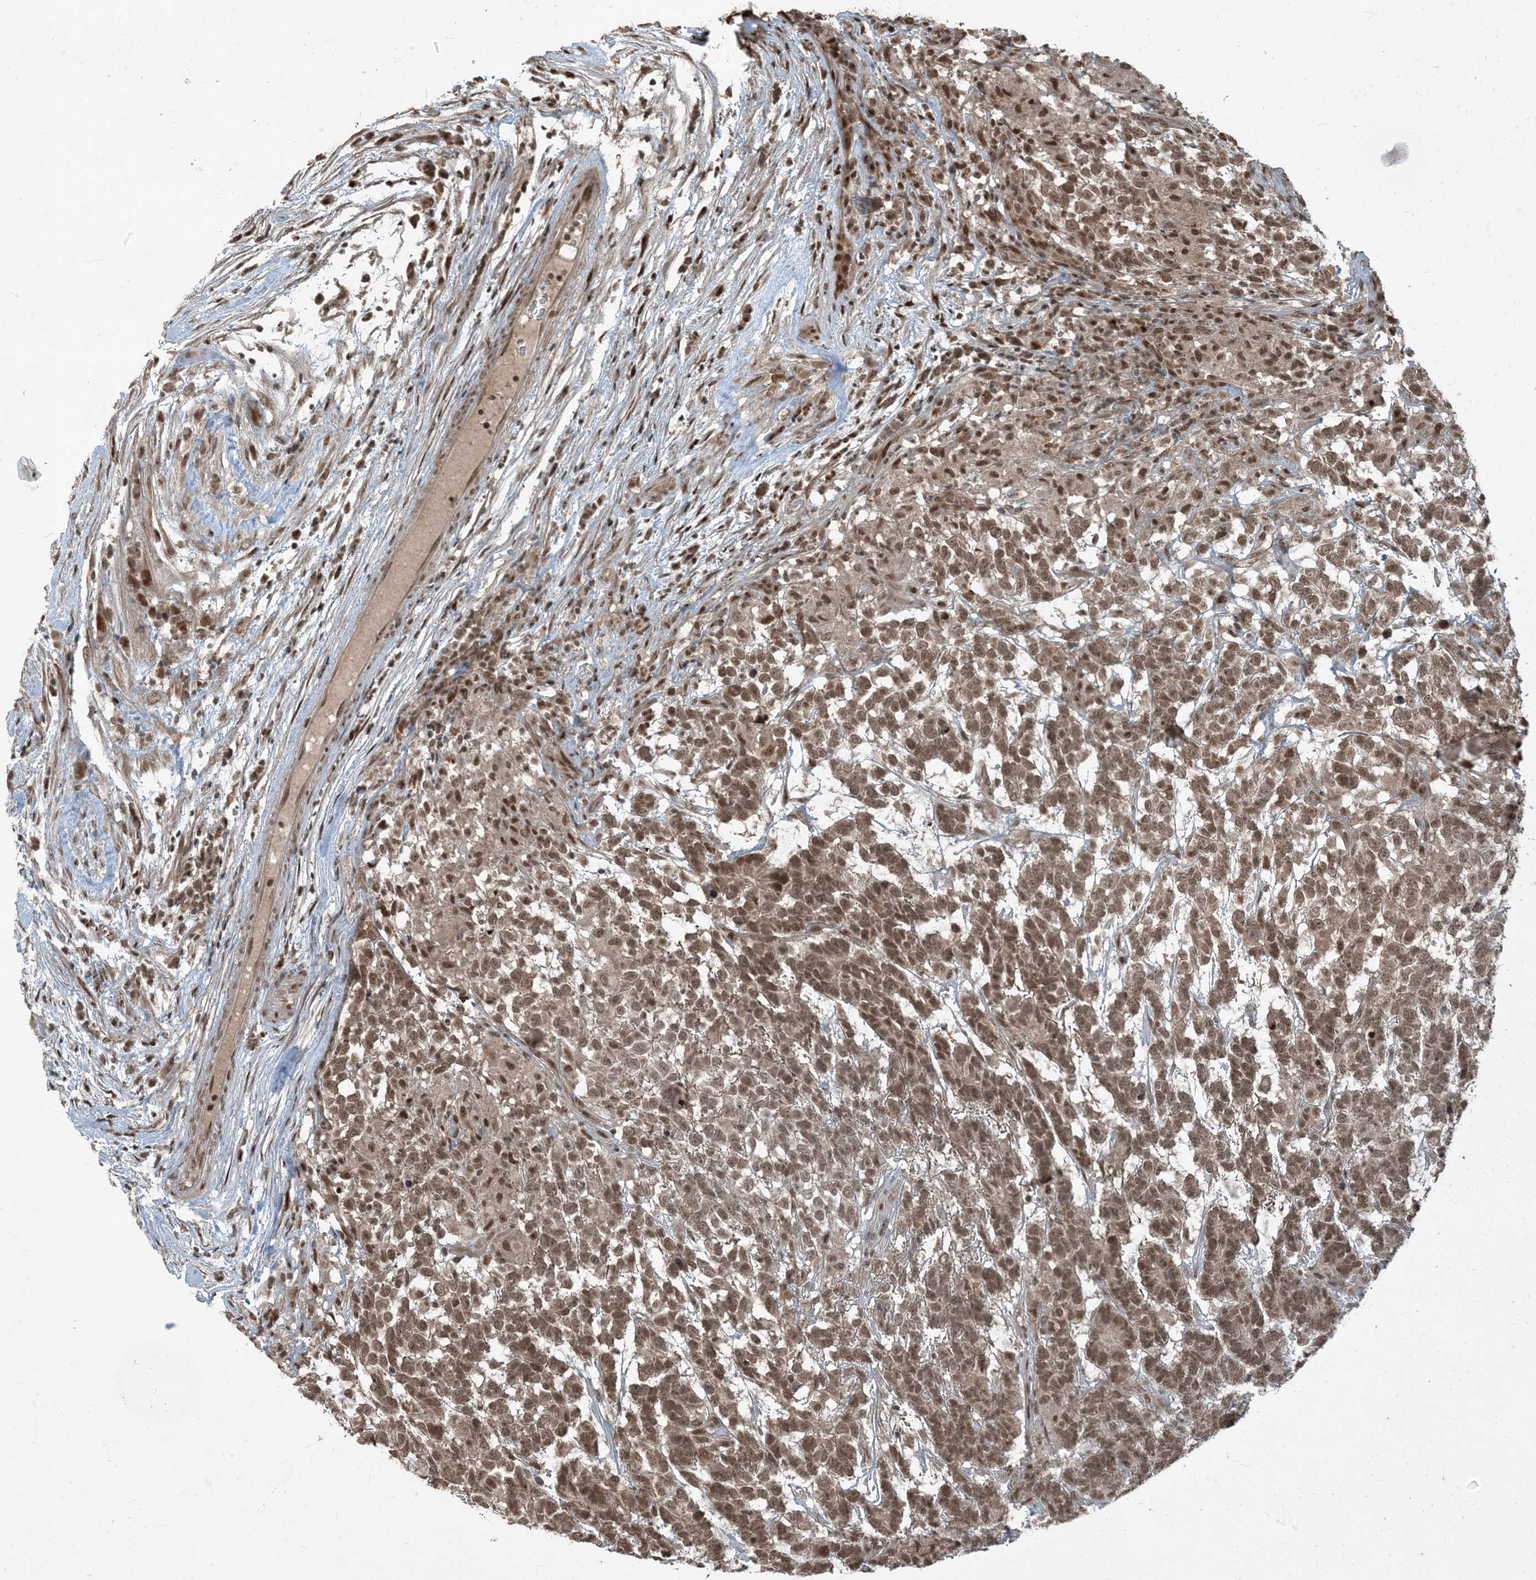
{"staining": {"intensity": "moderate", "quantity": ">75%", "location": "nuclear"}, "tissue": "testis cancer", "cell_type": "Tumor cells", "image_type": "cancer", "snomed": [{"axis": "morphology", "description": "Carcinoma, Embryonal, NOS"}, {"axis": "topography", "description": "Testis"}], "caption": "Testis cancer (embryonal carcinoma) was stained to show a protein in brown. There is medium levels of moderate nuclear expression in about >75% of tumor cells. The protein is shown in brown color, while the nuclei are stained blue.", "gene": "TRAPPC12", "patient": {"sex": "male", "age": 26}}